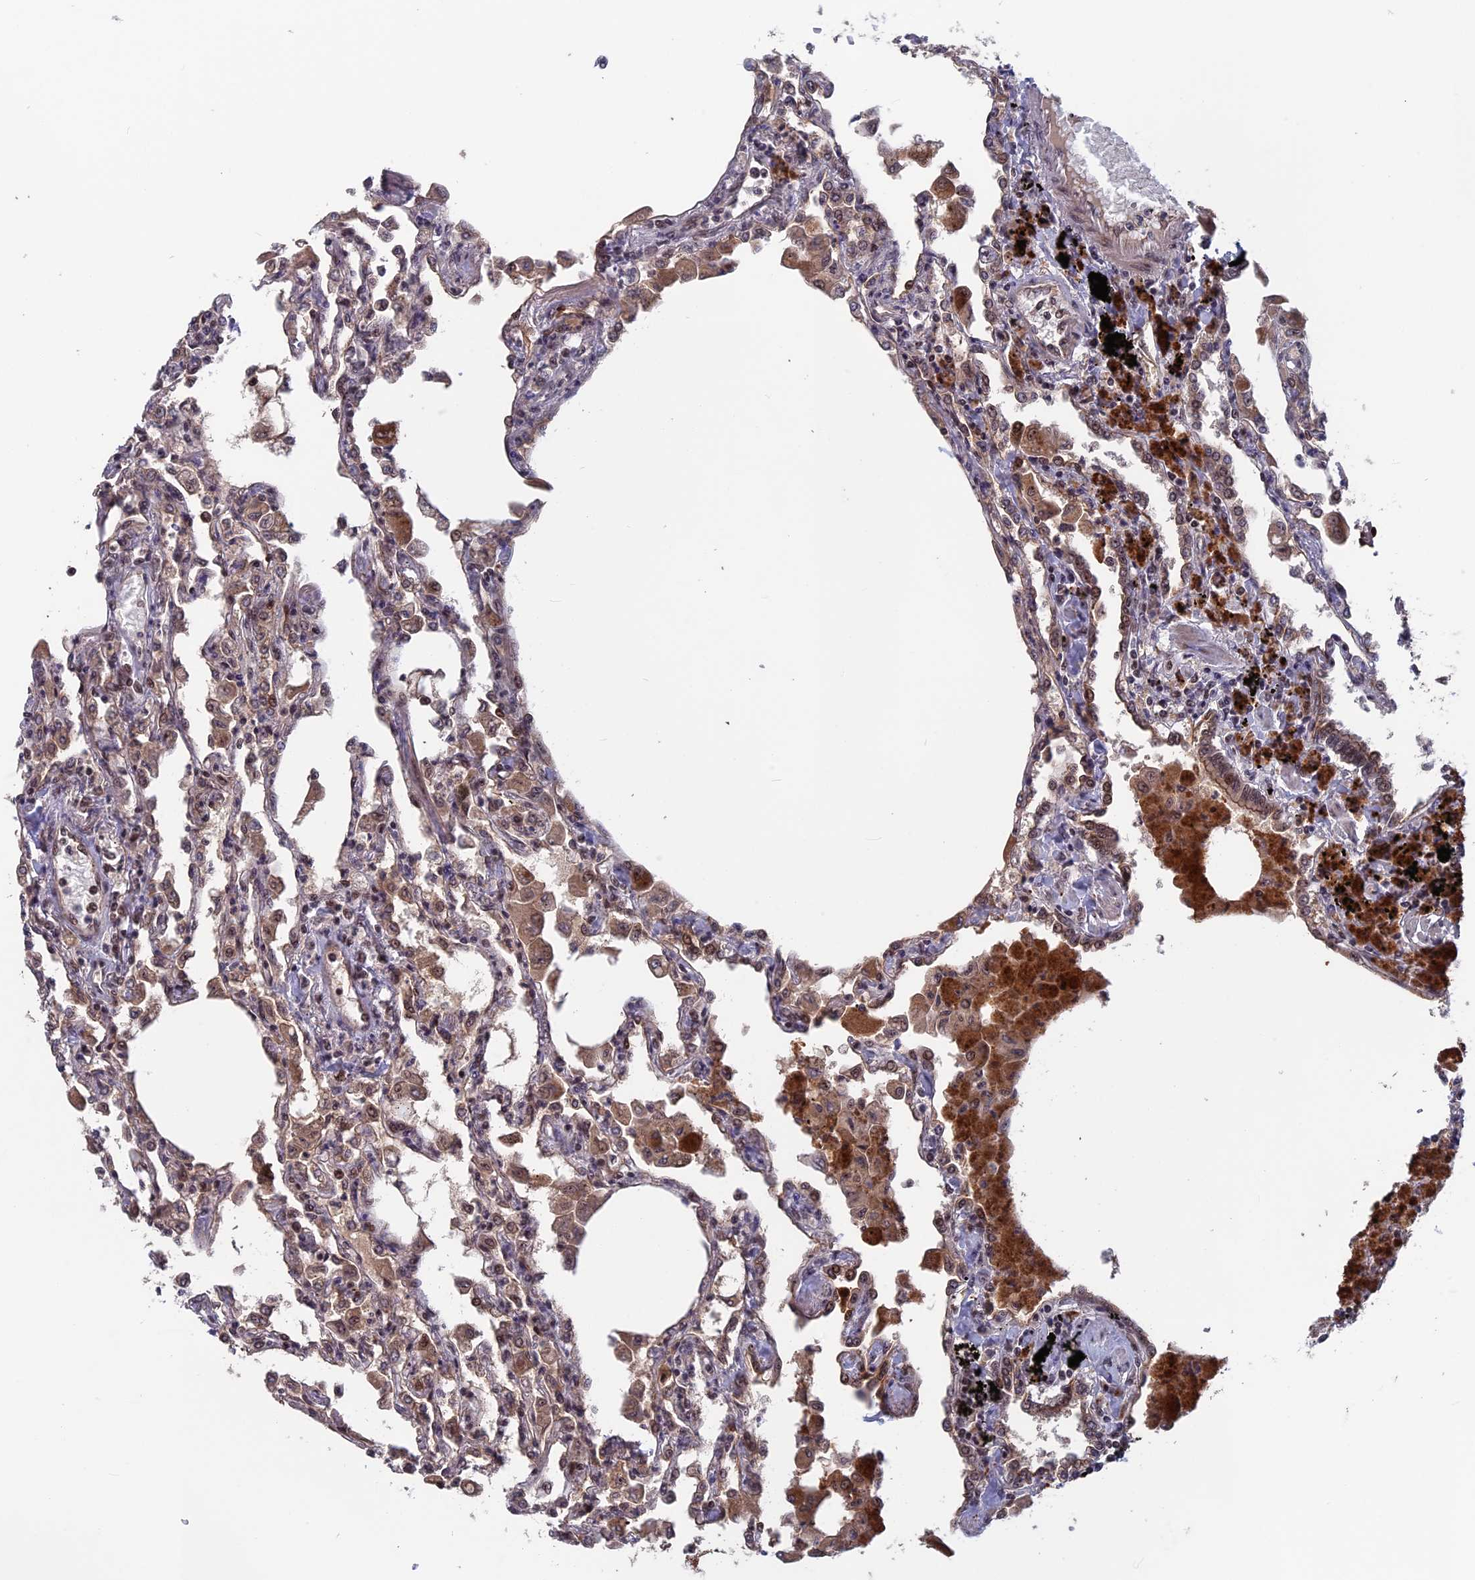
{"staining": {"intensity": "weak", "quantity": "25%-75%", "location": "cytoplasmic/membranous"}, "tissue": "lung", "cell_type": "Alveolar cells", "image_type": "normal", "snomed": [{"axis": "morphology", "description": "Normal tissue, NOS"}, {"axis": "topography", "description": "Bronchus"}, {"axis": "topography", "description": "Lung"}], "caption": "A high-resolution micrograph shows IHC staining of normal lung, which exhibits weak cytoplasmic/membranous expression in approximately 25%-75% of alveolar cells. (Stains: DAB (3,3'-diaminobenzidine) in brown, nuclei in blue, Microscopy: brightfield microscopy at high magnification).", "gene": "CACTIN", "patient": {"sex": "female", "age": 49}}